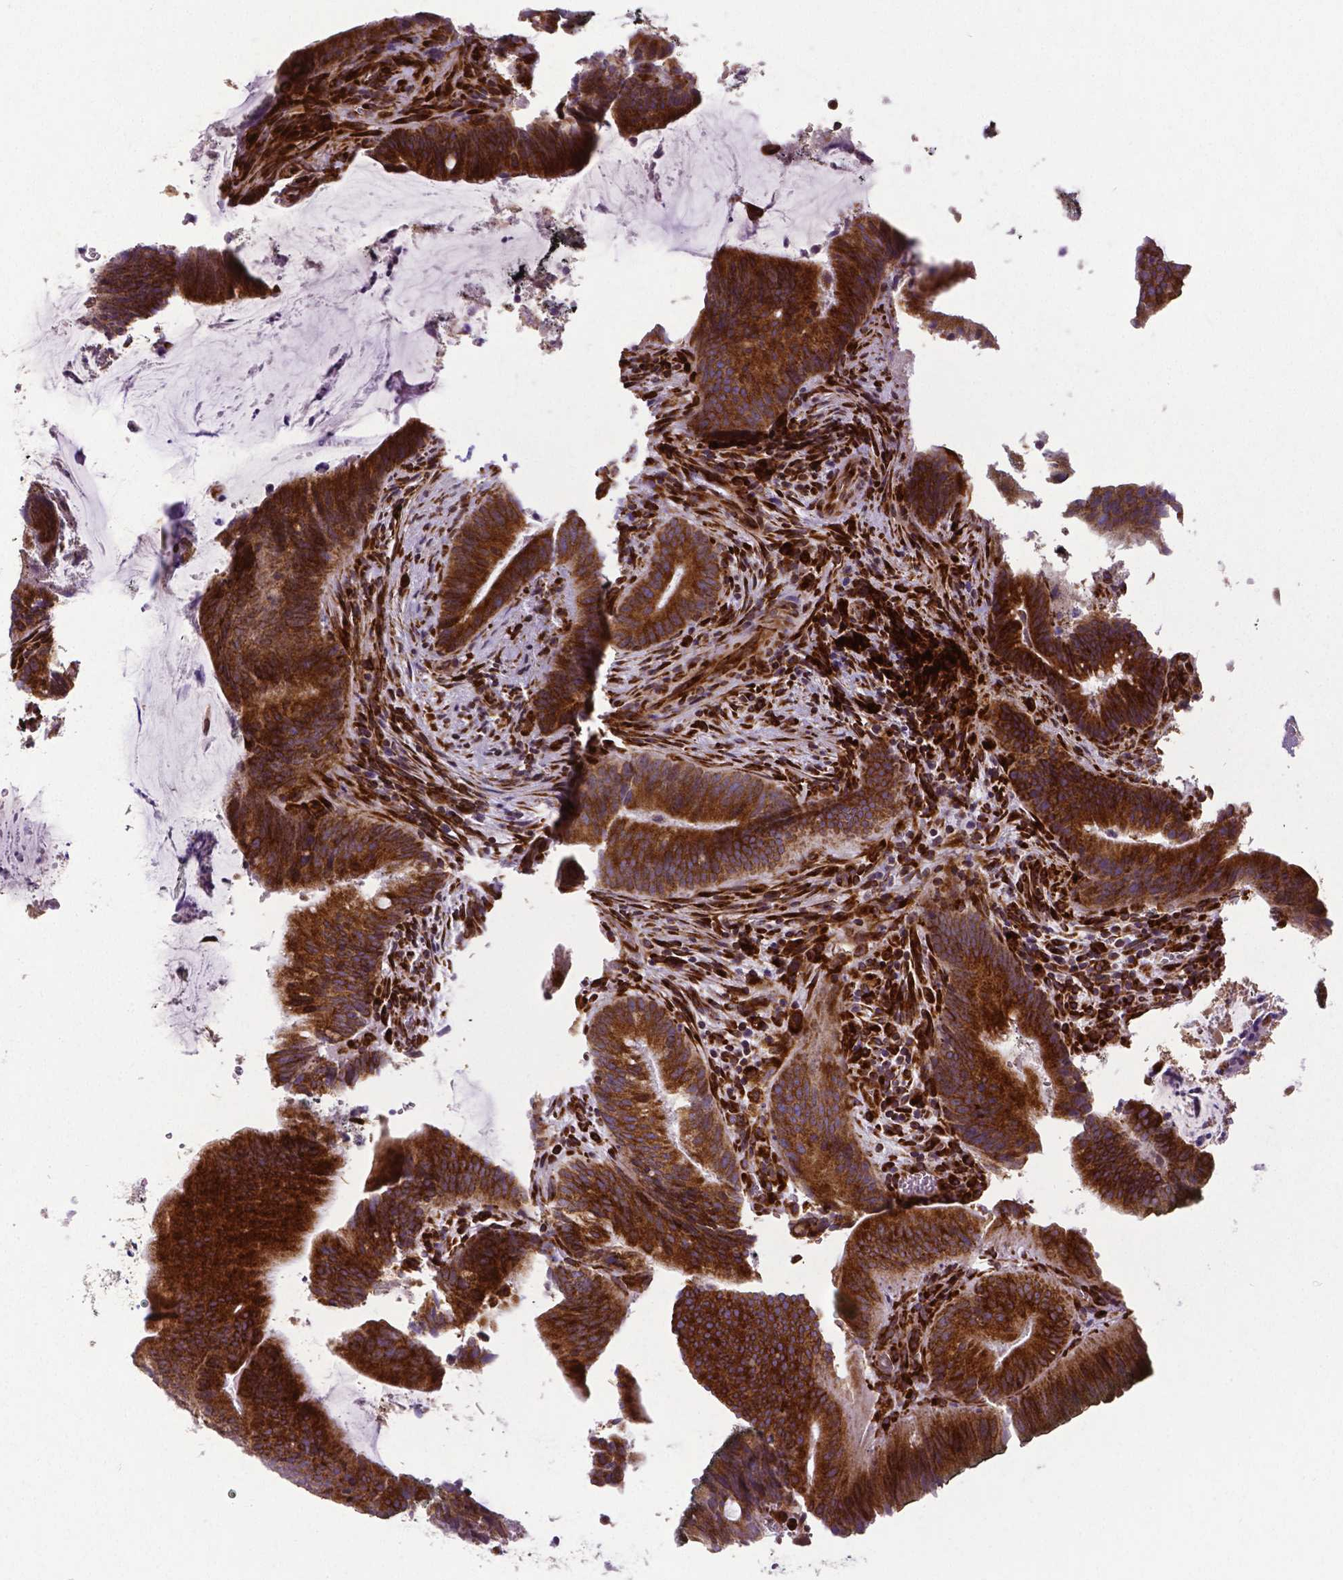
{"staining": {"intensity": "strong", "quantity": ">75%", "location": "cytoplasmic/membranous"}, "tissue": "colorectal cancer", "cell_type": "Tumor cells", "image_type": "cancer", "snomed": [{"axis": "morphology", "description": "Adenocarcinoma, NOS"}, {"axis": "topography", "description": "Colon"}], "caption": "The immunohistochemical stain labels strong cytoplasmic/membranous positivity in tumor cells of colorectal cancer (adenocarcinoma) tissue.", "gene": "MTDH", "patient": {"sex": "female", "age": 43}}